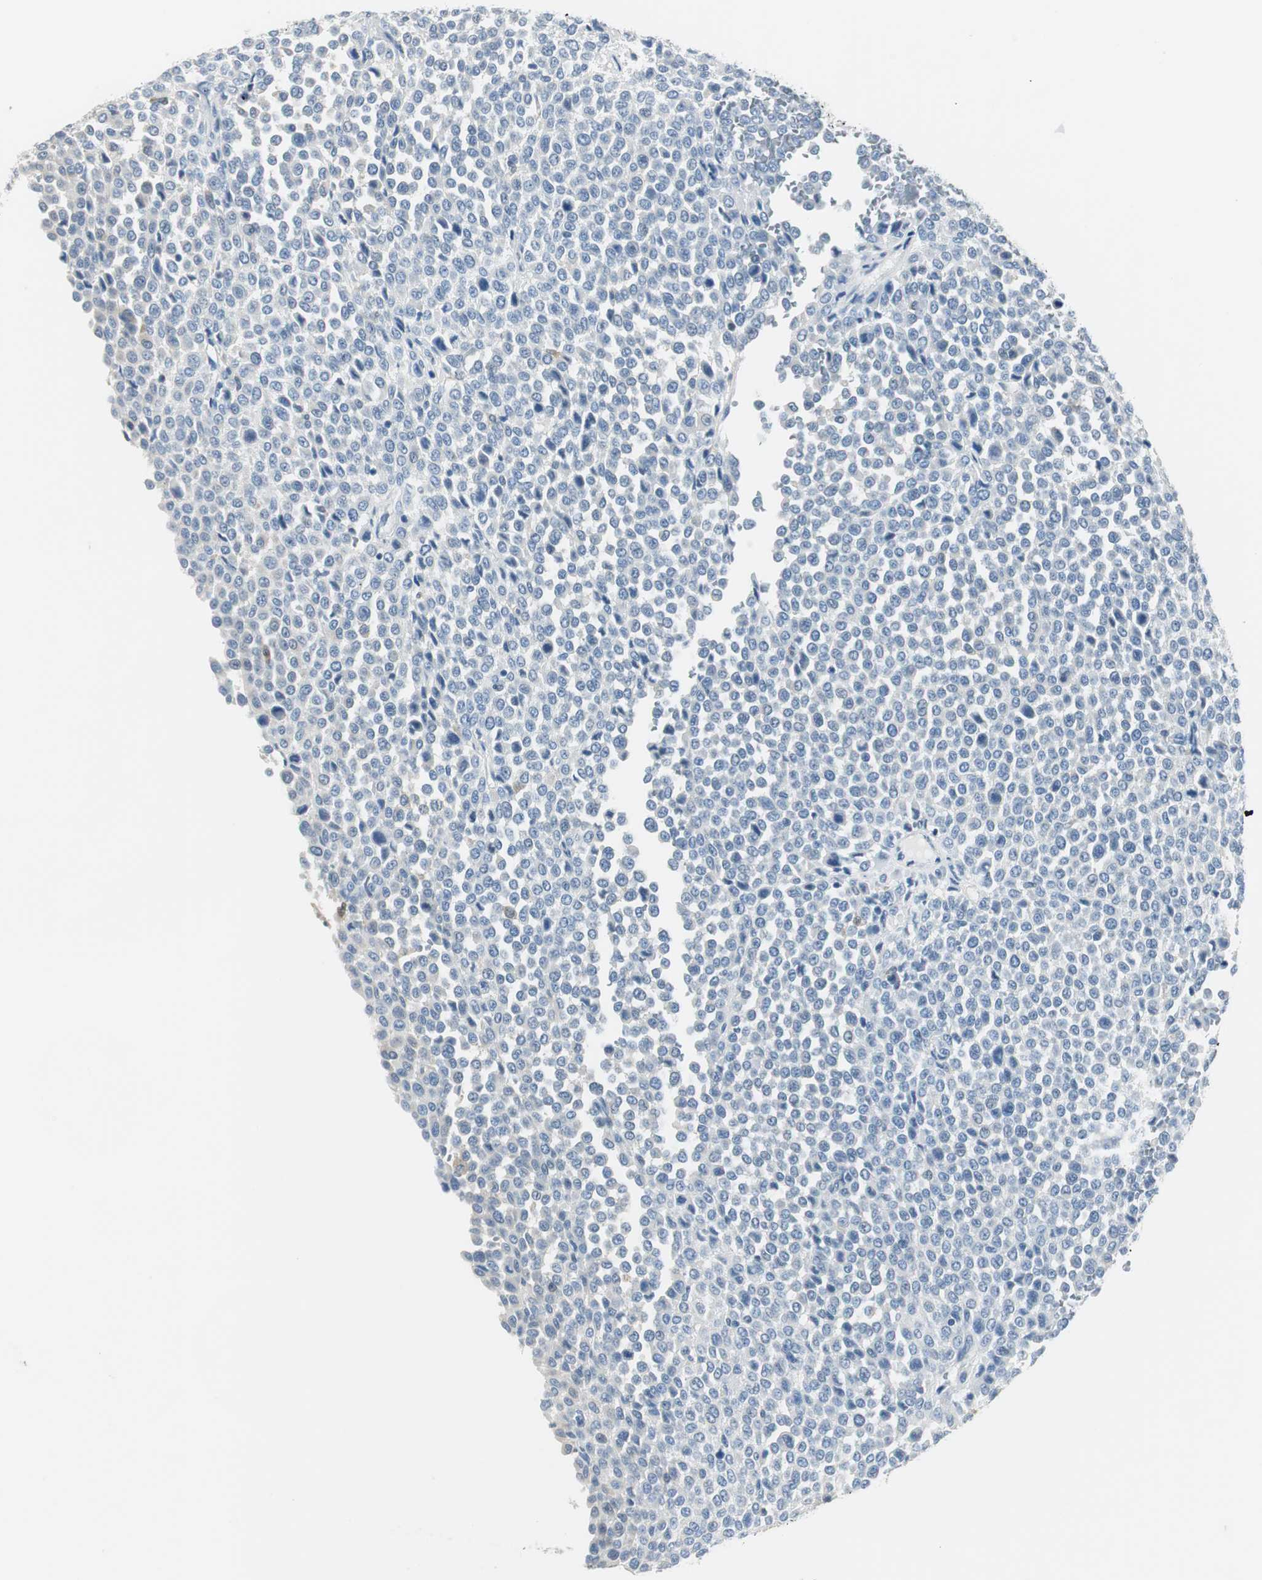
{"staining": {"intensity": "negative", "quantity": "none", "location": "none"}, "tissue": "melanoma", "cell_type": "Tumor cells", "image_type": "cancer", "snomed": [{"axis": "morphology", "description": "Malignant melanoma, Metastatic site"}, {"axis": "topography", "description": "Pancreas"}], "caption": "A high-resolution photomicrograph shows immunohistochemistry staining of melanoma, which demonstrates no significant staining in tumor cells.", "gene": "FBP1", "patient": {"sex": "female", "age": 30}}